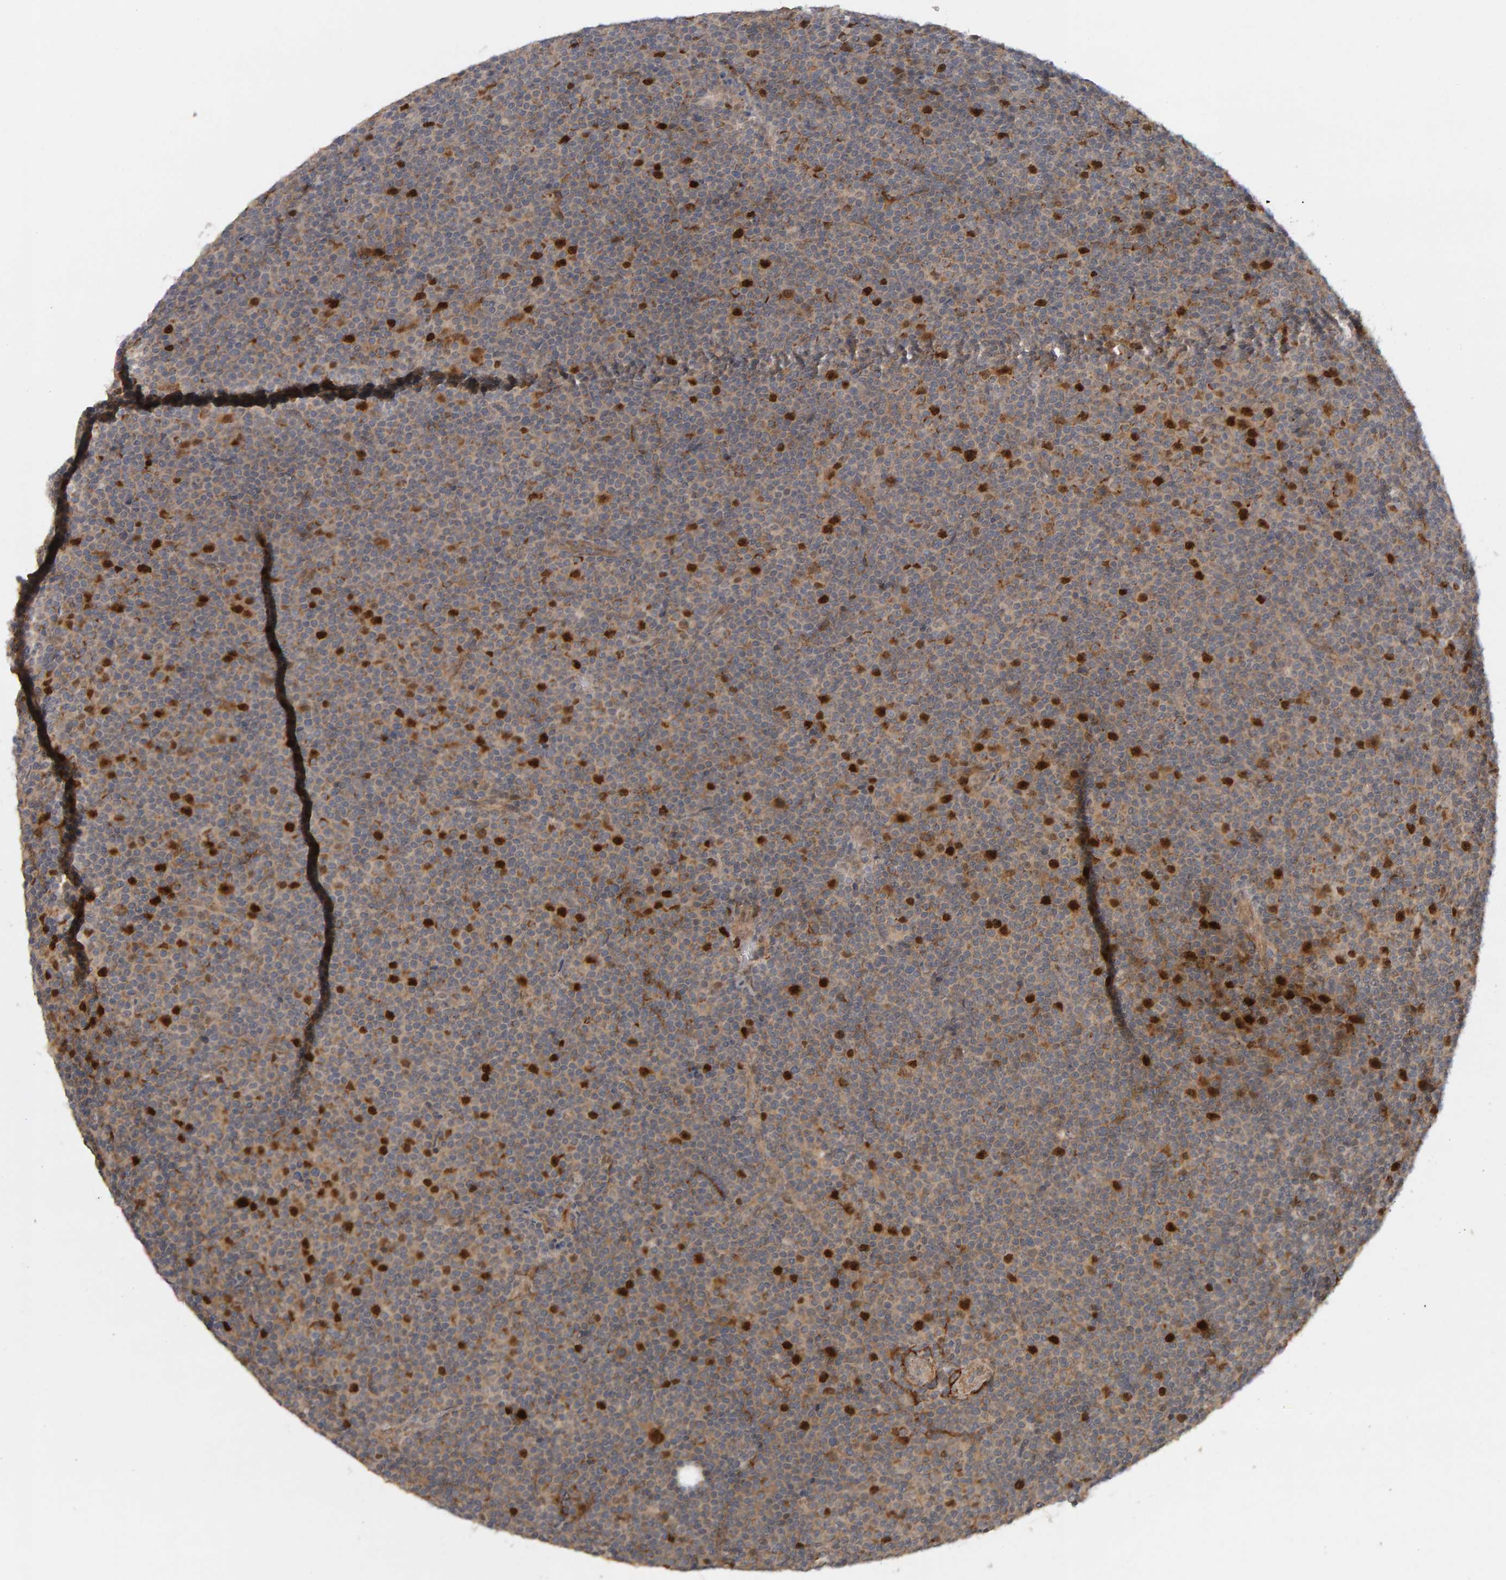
{"staining": {"intensity": "strong", "quantity": "<25%", "location": "cytoplasmic/membranous,nuclear"}, "tissue": "lymphoma", "cell_type": "Tumor cells", "image_type": "cancer", "snomed": [{"axis": "morphology", "description": "Malignant lymphoma, non-Hodgkin's type, Low grade"}, {"axis": "topography", "description": "Lymph node"}], "caption": "Protein staining of lymphoma tissue exhibits strong cytoplasmic/membranous and nuclear positivity in approximately <25% of tumor cells.", "gene": "CDCA5", "patient": {"sex": "female", "age": 67}}